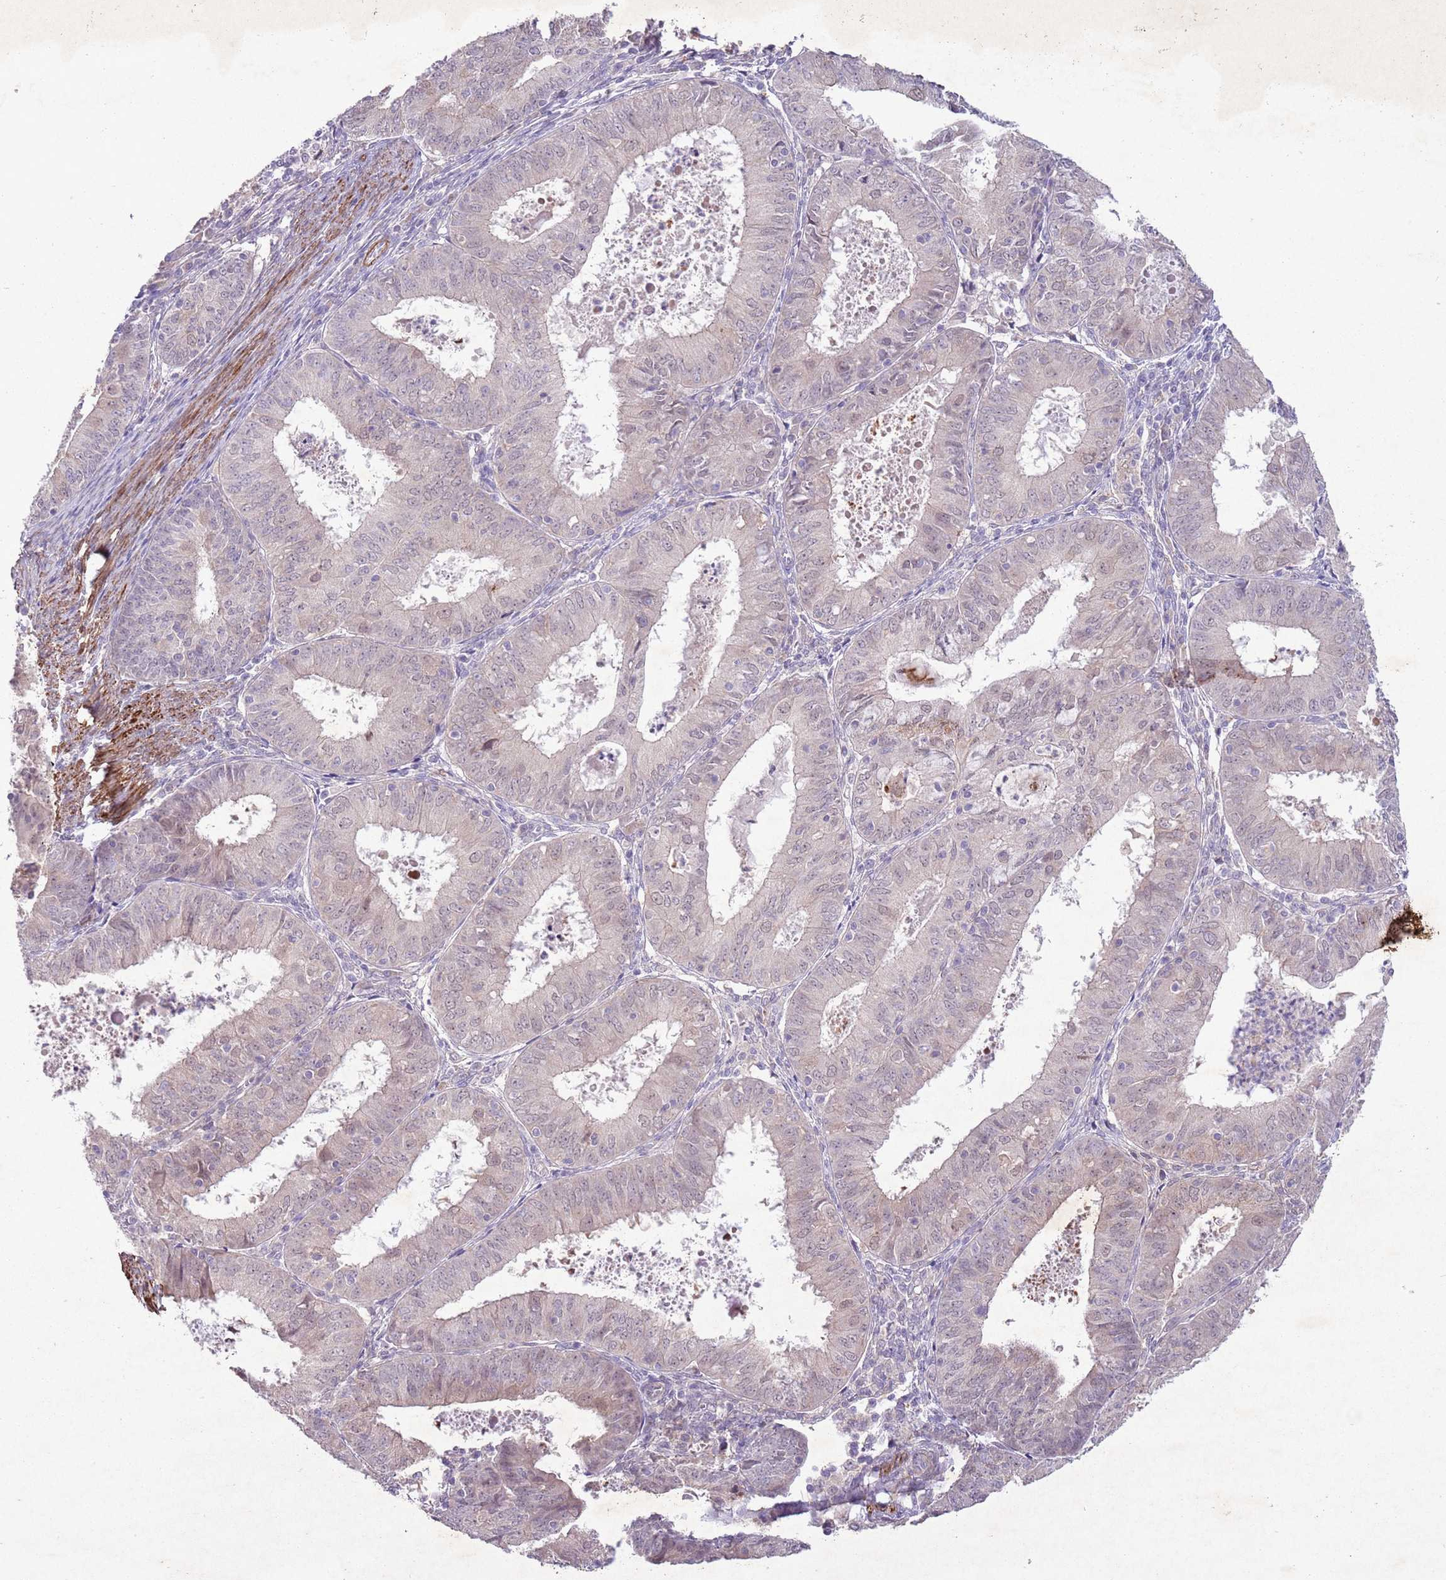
{"staining": {"intensity": "weak", "quantity": "<25%", "location": "nuclear"}, "tissue": "endometrial cancer", "cell_type": "Tumor cells", "image_type": "cancer", "snomed": [{"axis": "morphology", "description": "Adenocarcinoma, NOS"}, {"axis": "topography", "description": "Endometrium"}], "caption": "Immunohistochemistry of human endometrial cancer demonstrates no staining in tumor cells.", "gene": "CCNI", "patient": {"sex": "female", "age": 57}}